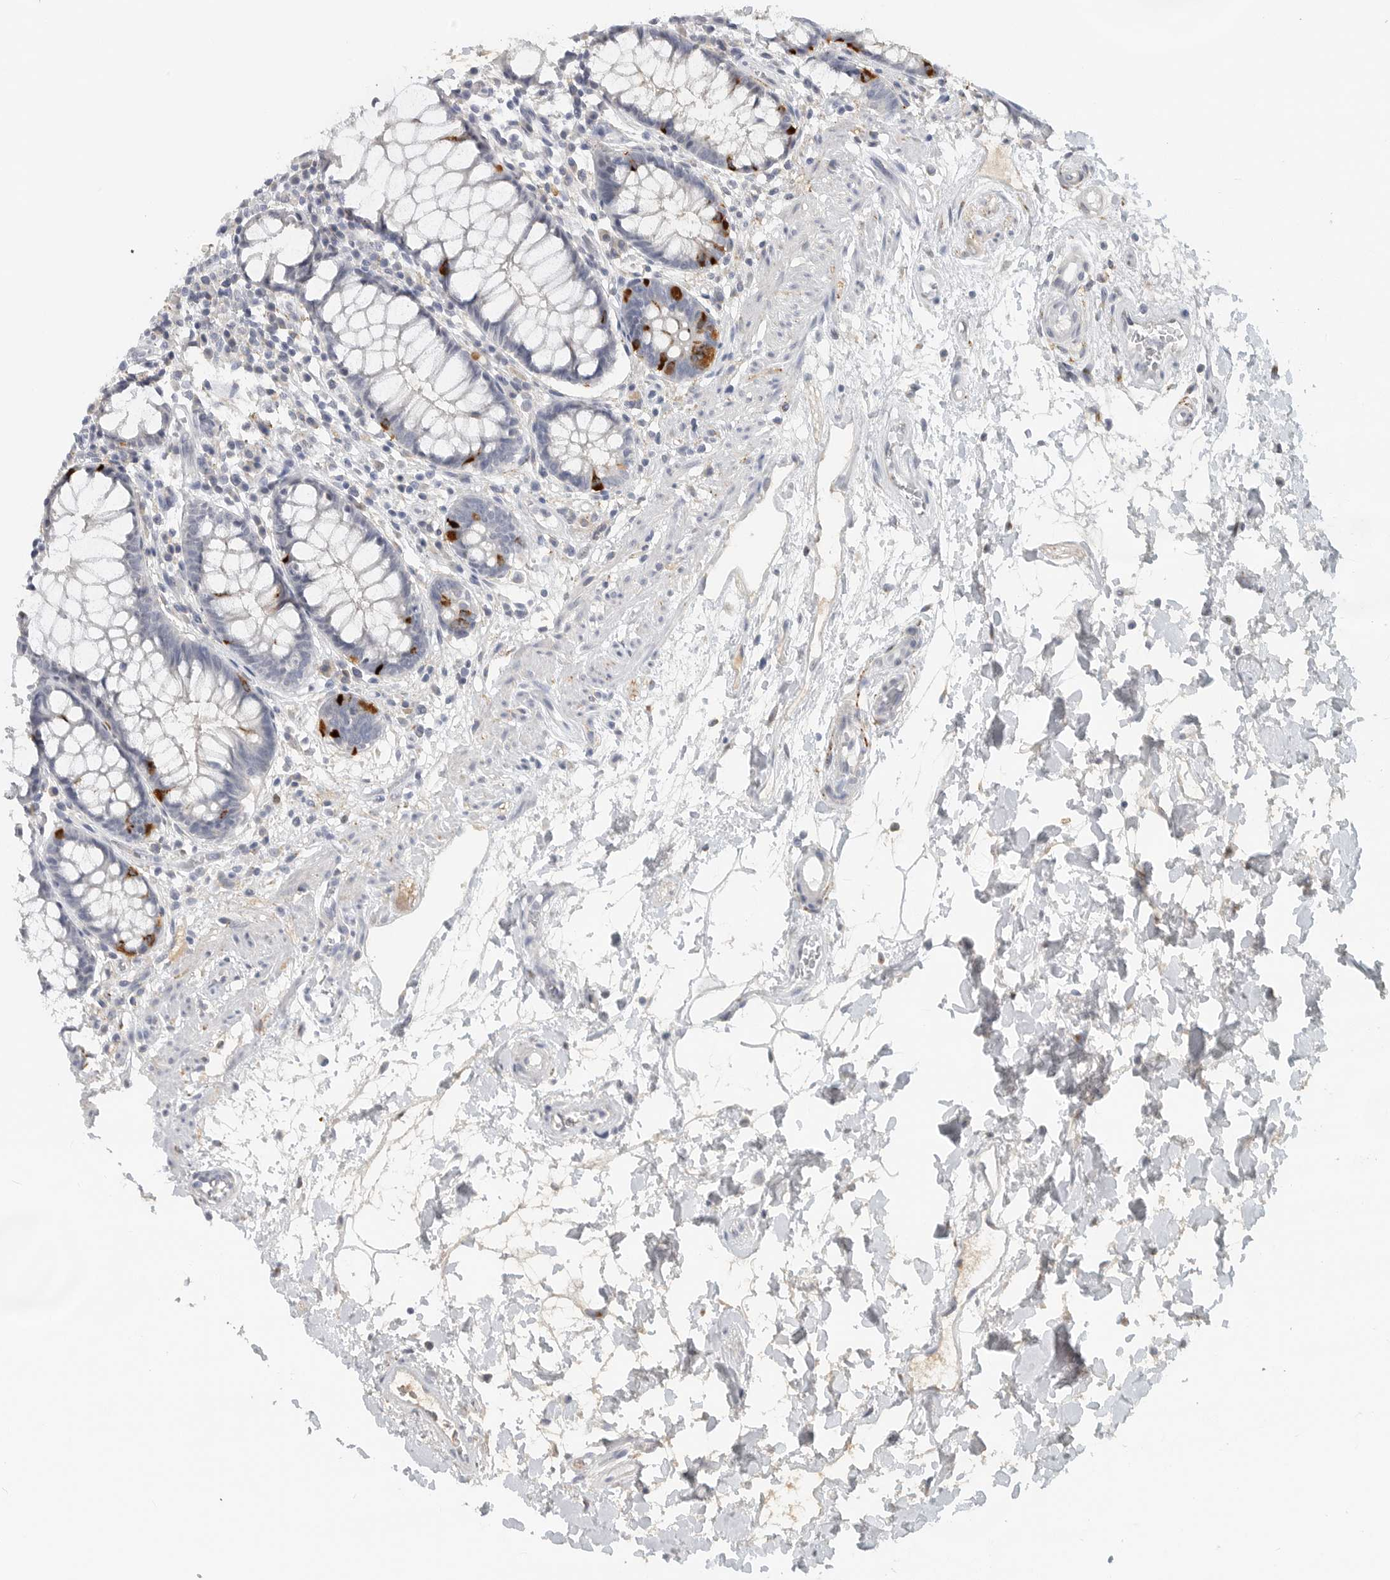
{"staining": {"intensity": "strong", "quantity": "<25%", "location": "cytoplasmic/membranous"}, "tissue": "rectum", "cell_type": "Glandular cells", "image_type": "normal", "snomed": [{"axis": "morphology", "description": "Normal tissue, NOS"}, {"axis": "topography", "description": "Rectum"}], "caption": "Brown immunohistochemical staining in benign rectum displays strong cytoplasmic/membranous expression in approximately <25% of glandular cells.", "gene": "PAM", "patient": {"sex": "male", "age": 64}}